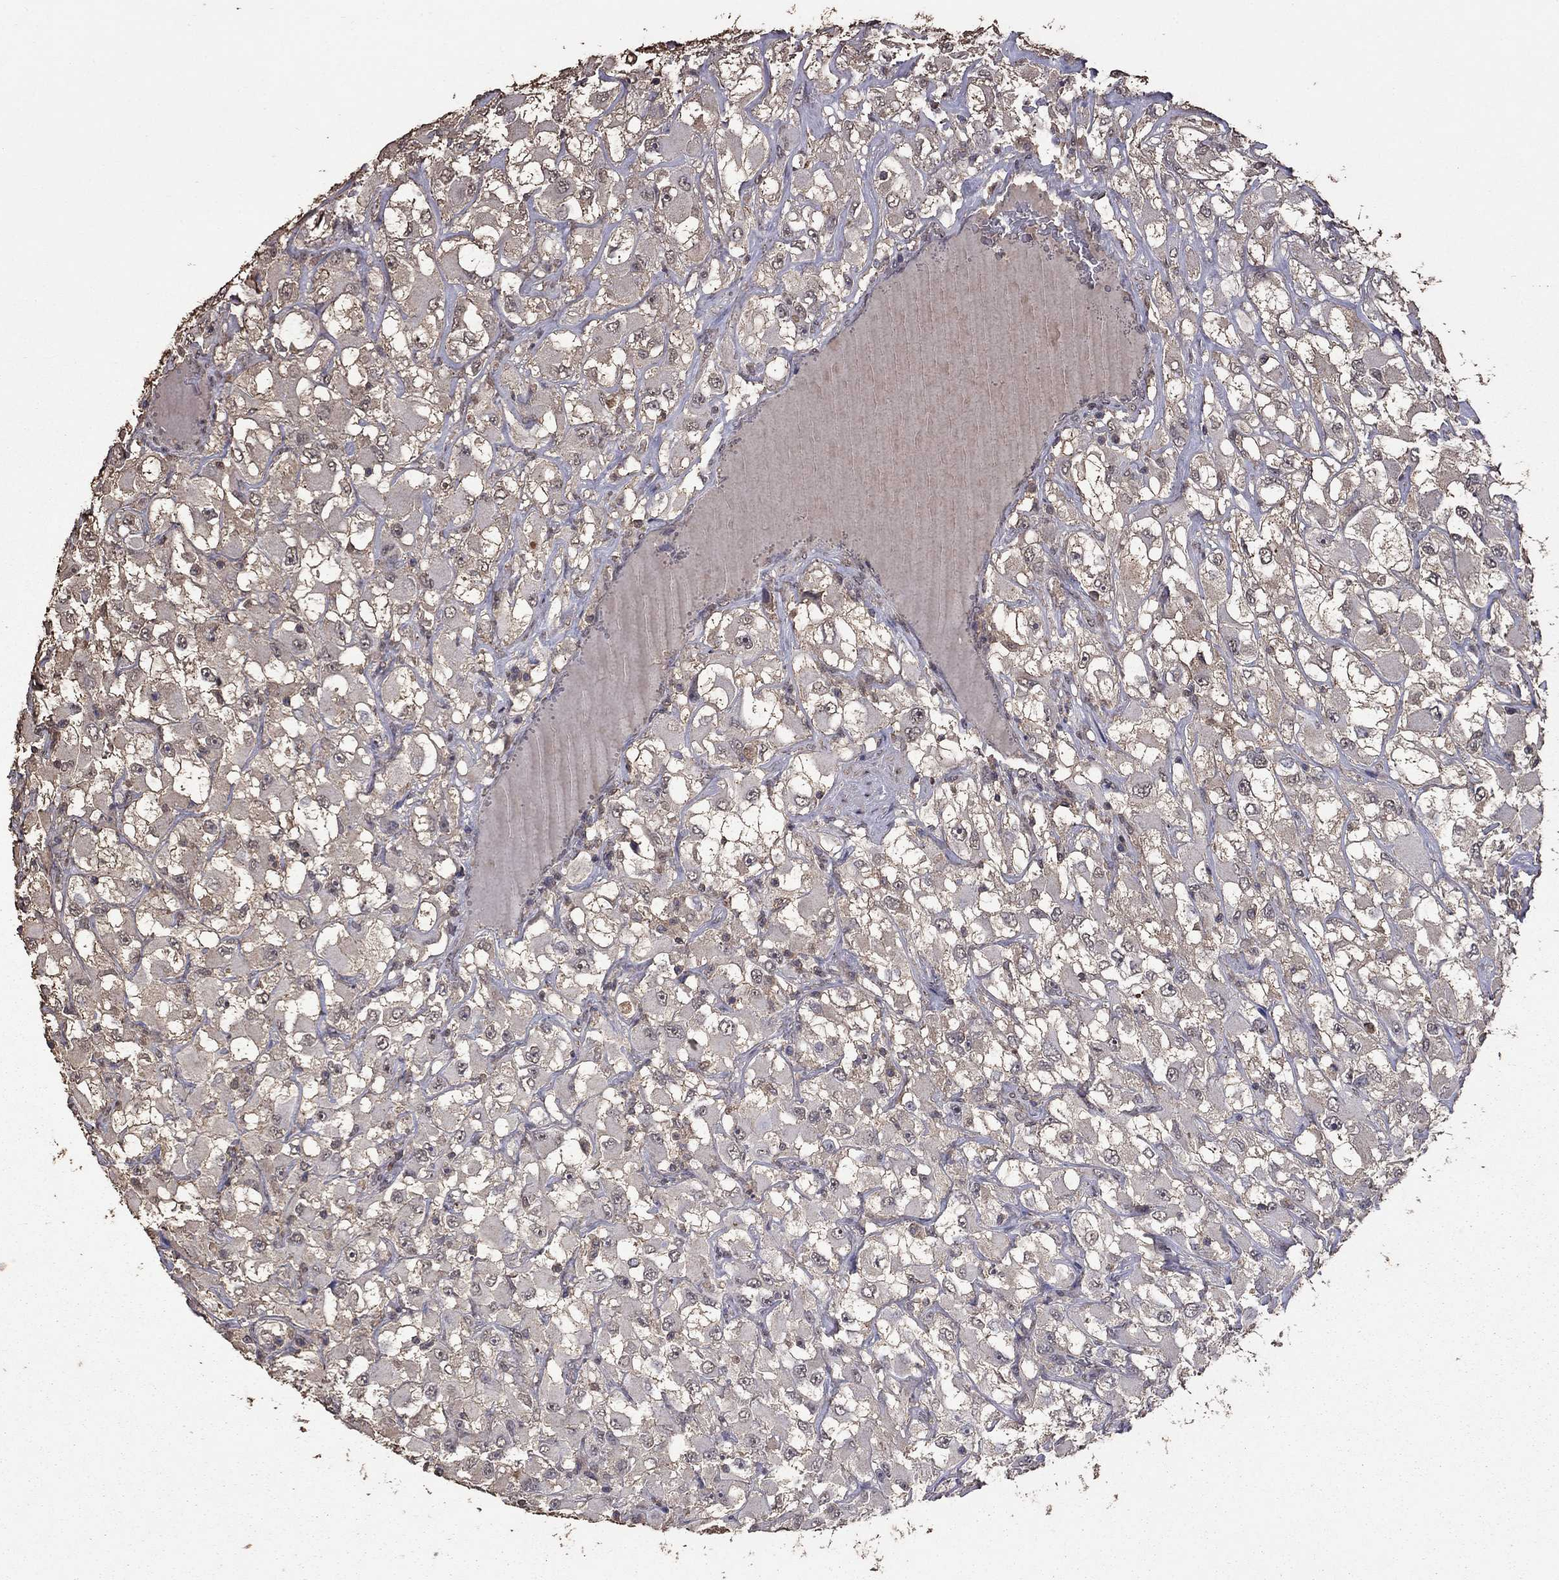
{"staining": {"intensity": "weak", "quantity": "25%-75%", "location": "cytoplasmic/membranous"}, "tissue": "renal cancer", "cell_type": "Tumor cells", "image_type": "cancer", "snomed": [{"axis": "morphology", "description": "Adenocarcinoma, NOS"}, {"axis": "topography", "description": "Kidney"}], "caption": "Adenocarcinoma (renal) was stained to show a protein in brown. There is low levels of weak cytoplasmic/membranous positivity in approximately 25%-75% of tumor cells.", "gene": "SERPINA5", "patient": {"sex": "female", "age": 52}}